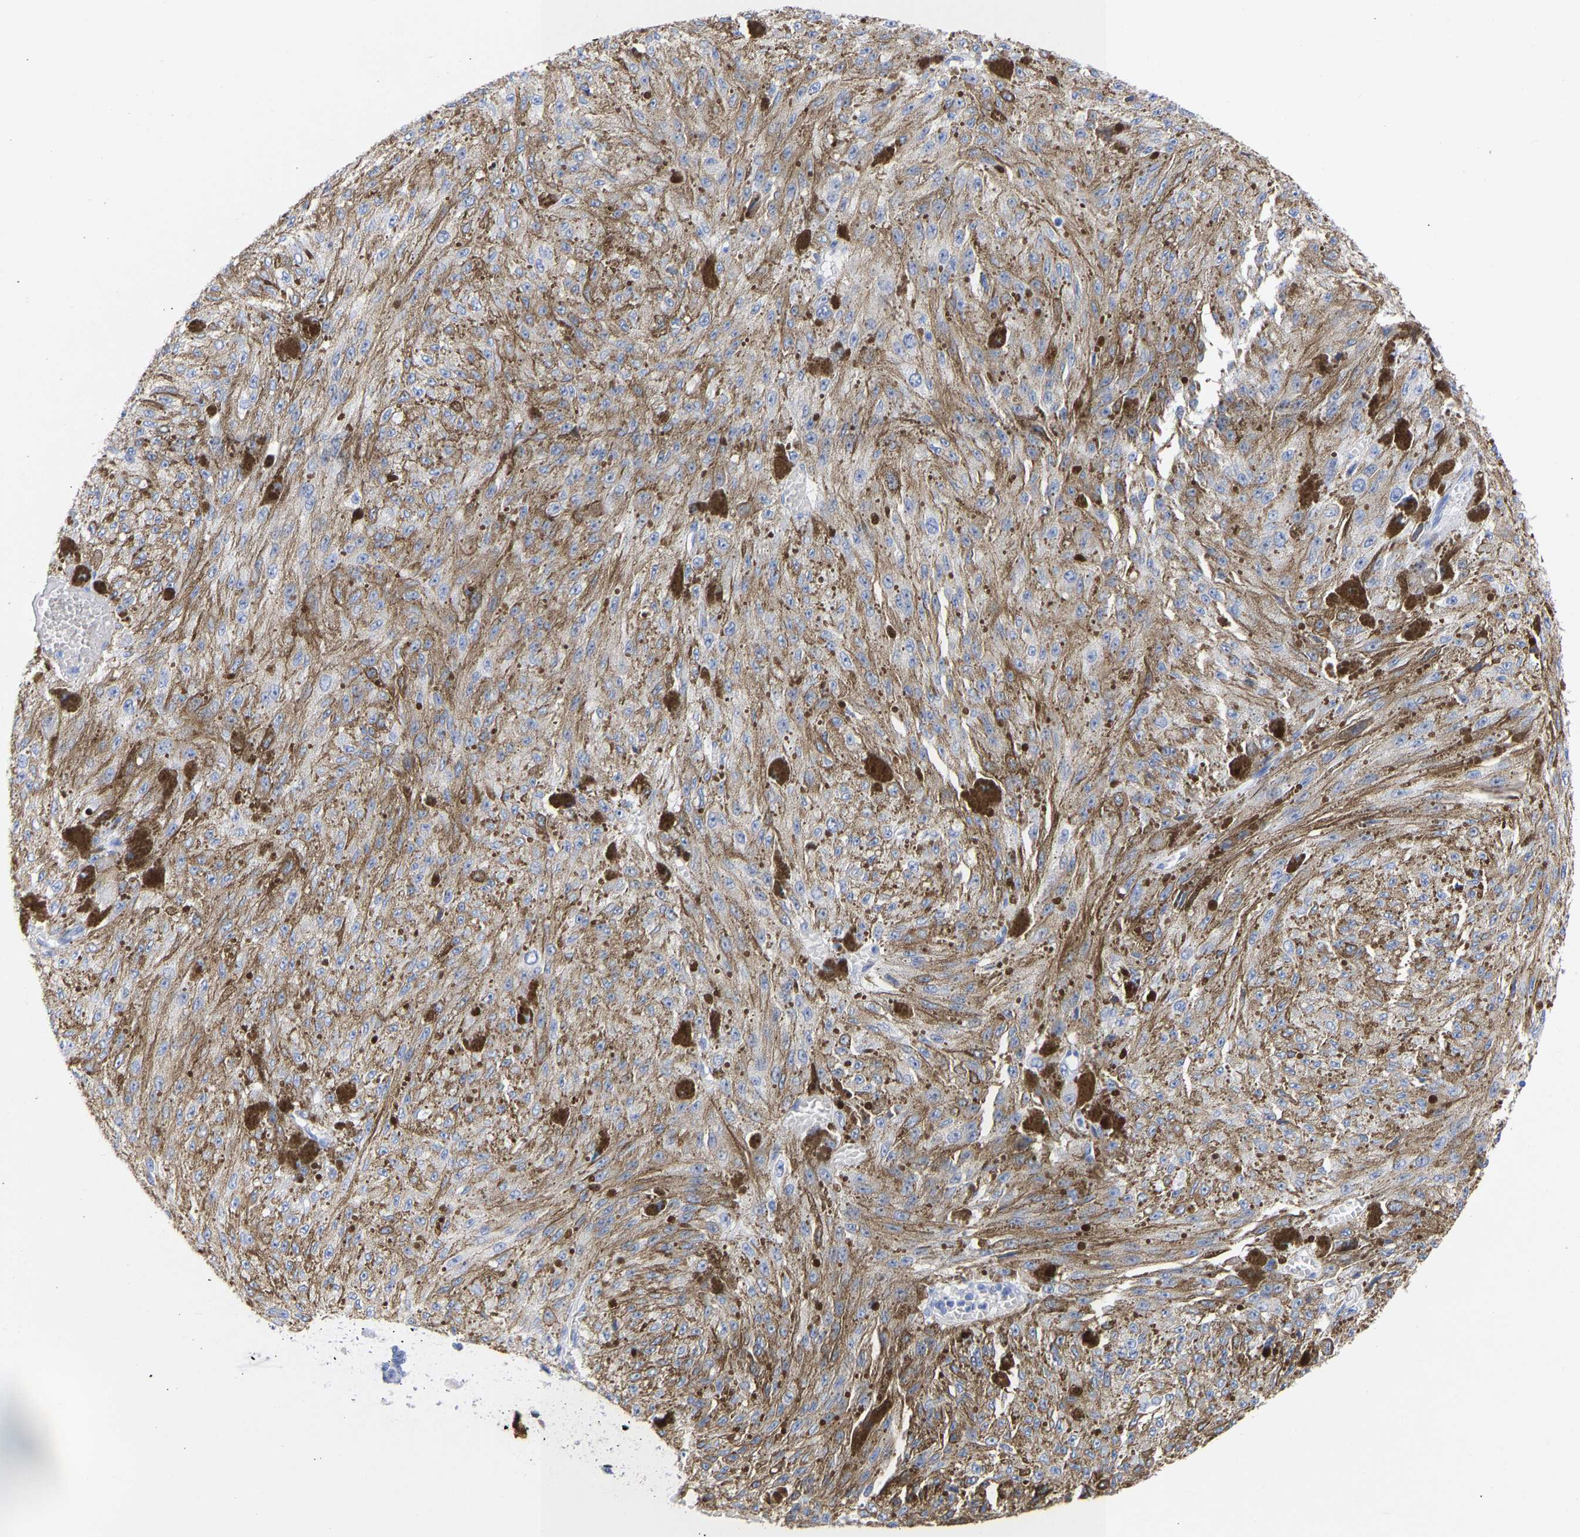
{"staining": {"intensity": "negative", "quantity": "none", "location": "none"}, "tissue": "melanoma", "cell_type": "Tumor cells", "image_type": "cancer", "snomed": [{"axis": "morphology", "description": "Malignant melanoma, NOS"}, {"axis": "topography", "description": "Other"}], "caption": "Tumor cells show no significant staining in melanoma.", "gene": "KRT1", "patient": {"sex": "male", "age": 79}}